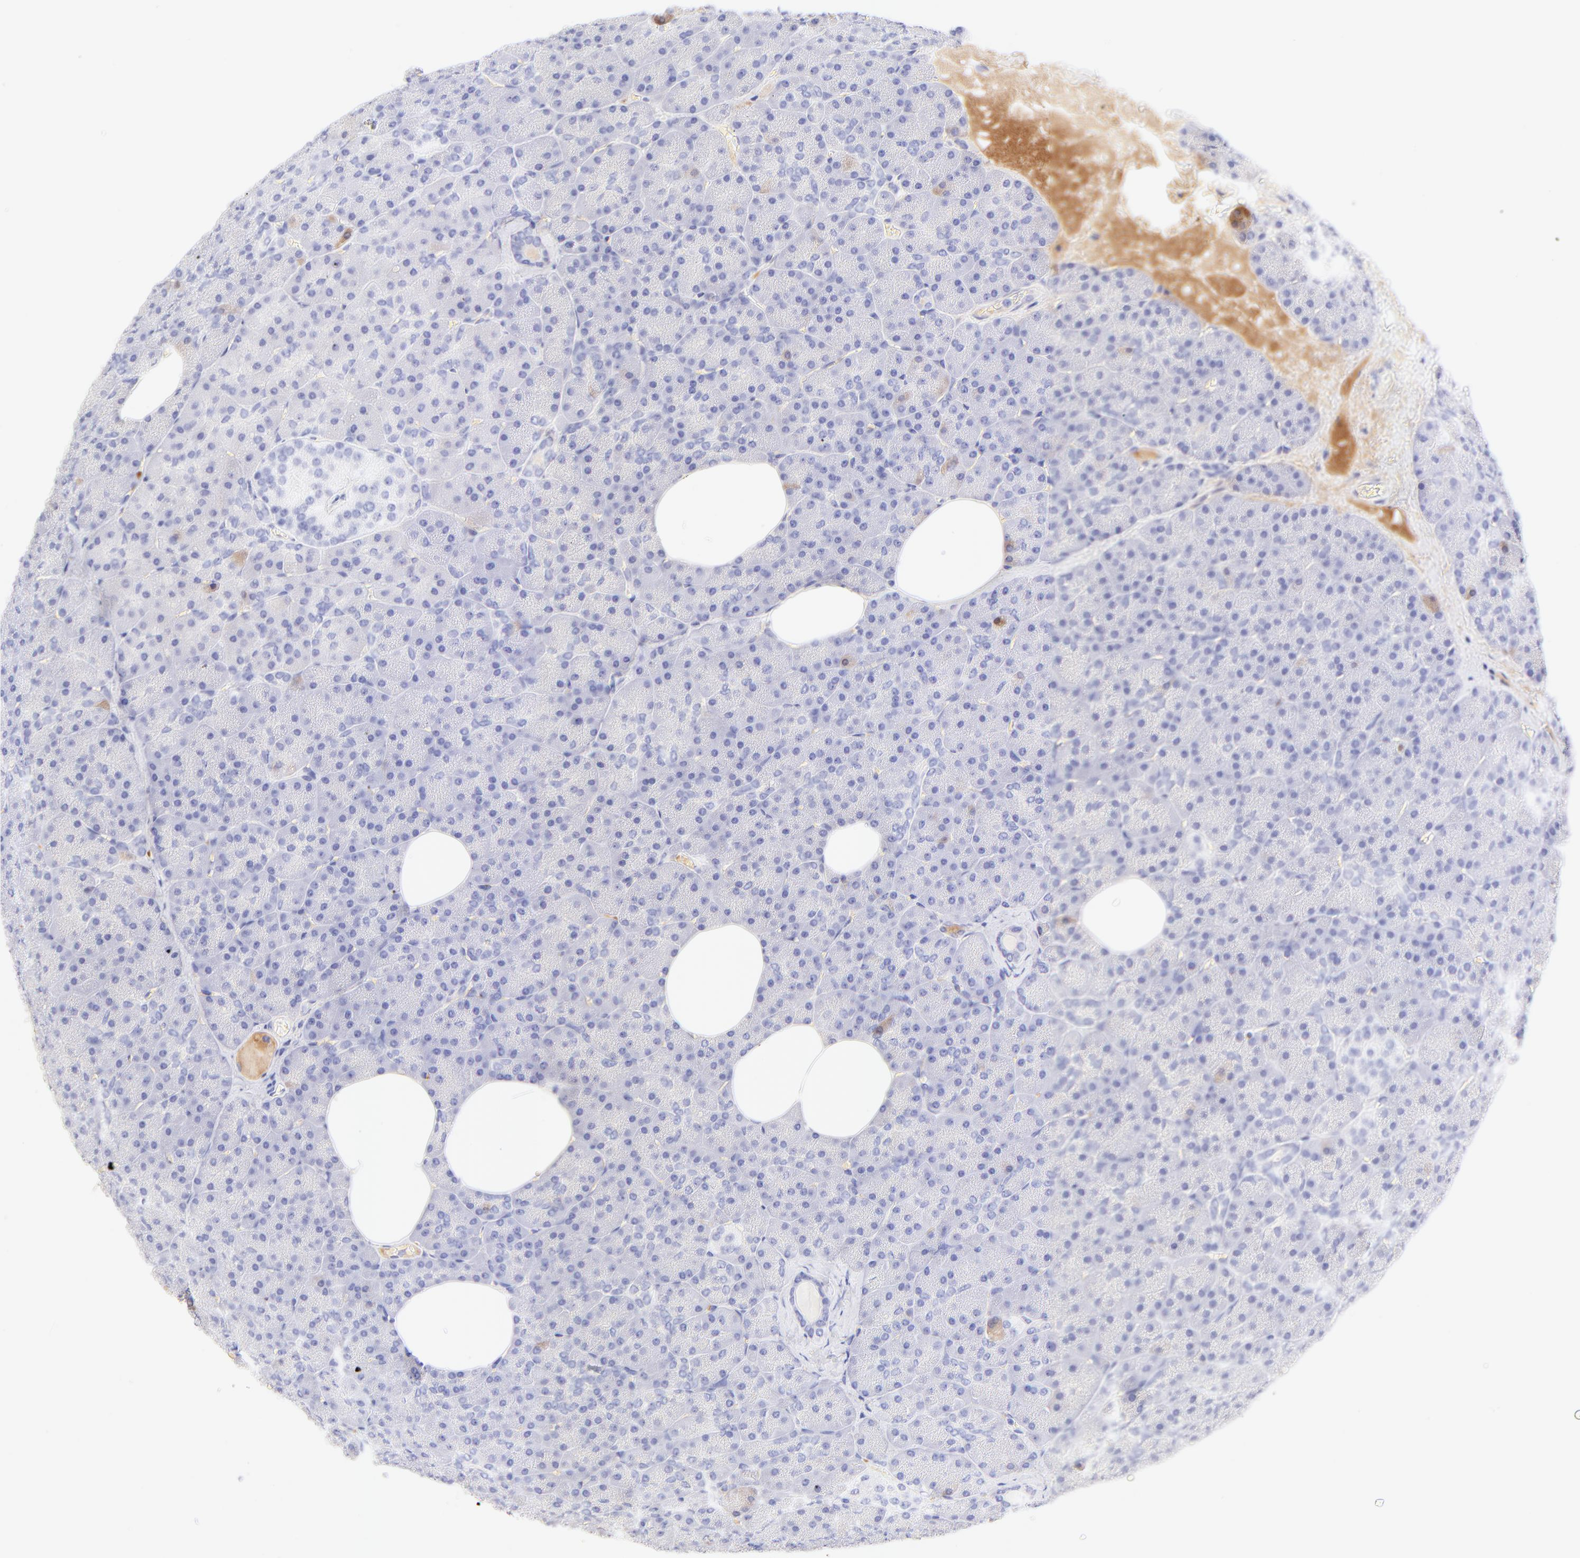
{"staining": {"intensity": "negative", "quantity": "none", "location": "none"}, "tissue": "pancreas", "cell_type": "Exocrine glandular cells", "image_type": "normal", "snomed": [{"axis": "morphology", "description": "Normal tissue, NOS"}, {"axis": "topography", "description": "Pancreas"}], "caption": "Immunohistochemistry of normal pancreas displays no staining in exocrine glandular cells.", "gene": "FRMPD3", "patient": {"sex": "female", "age": 35}}